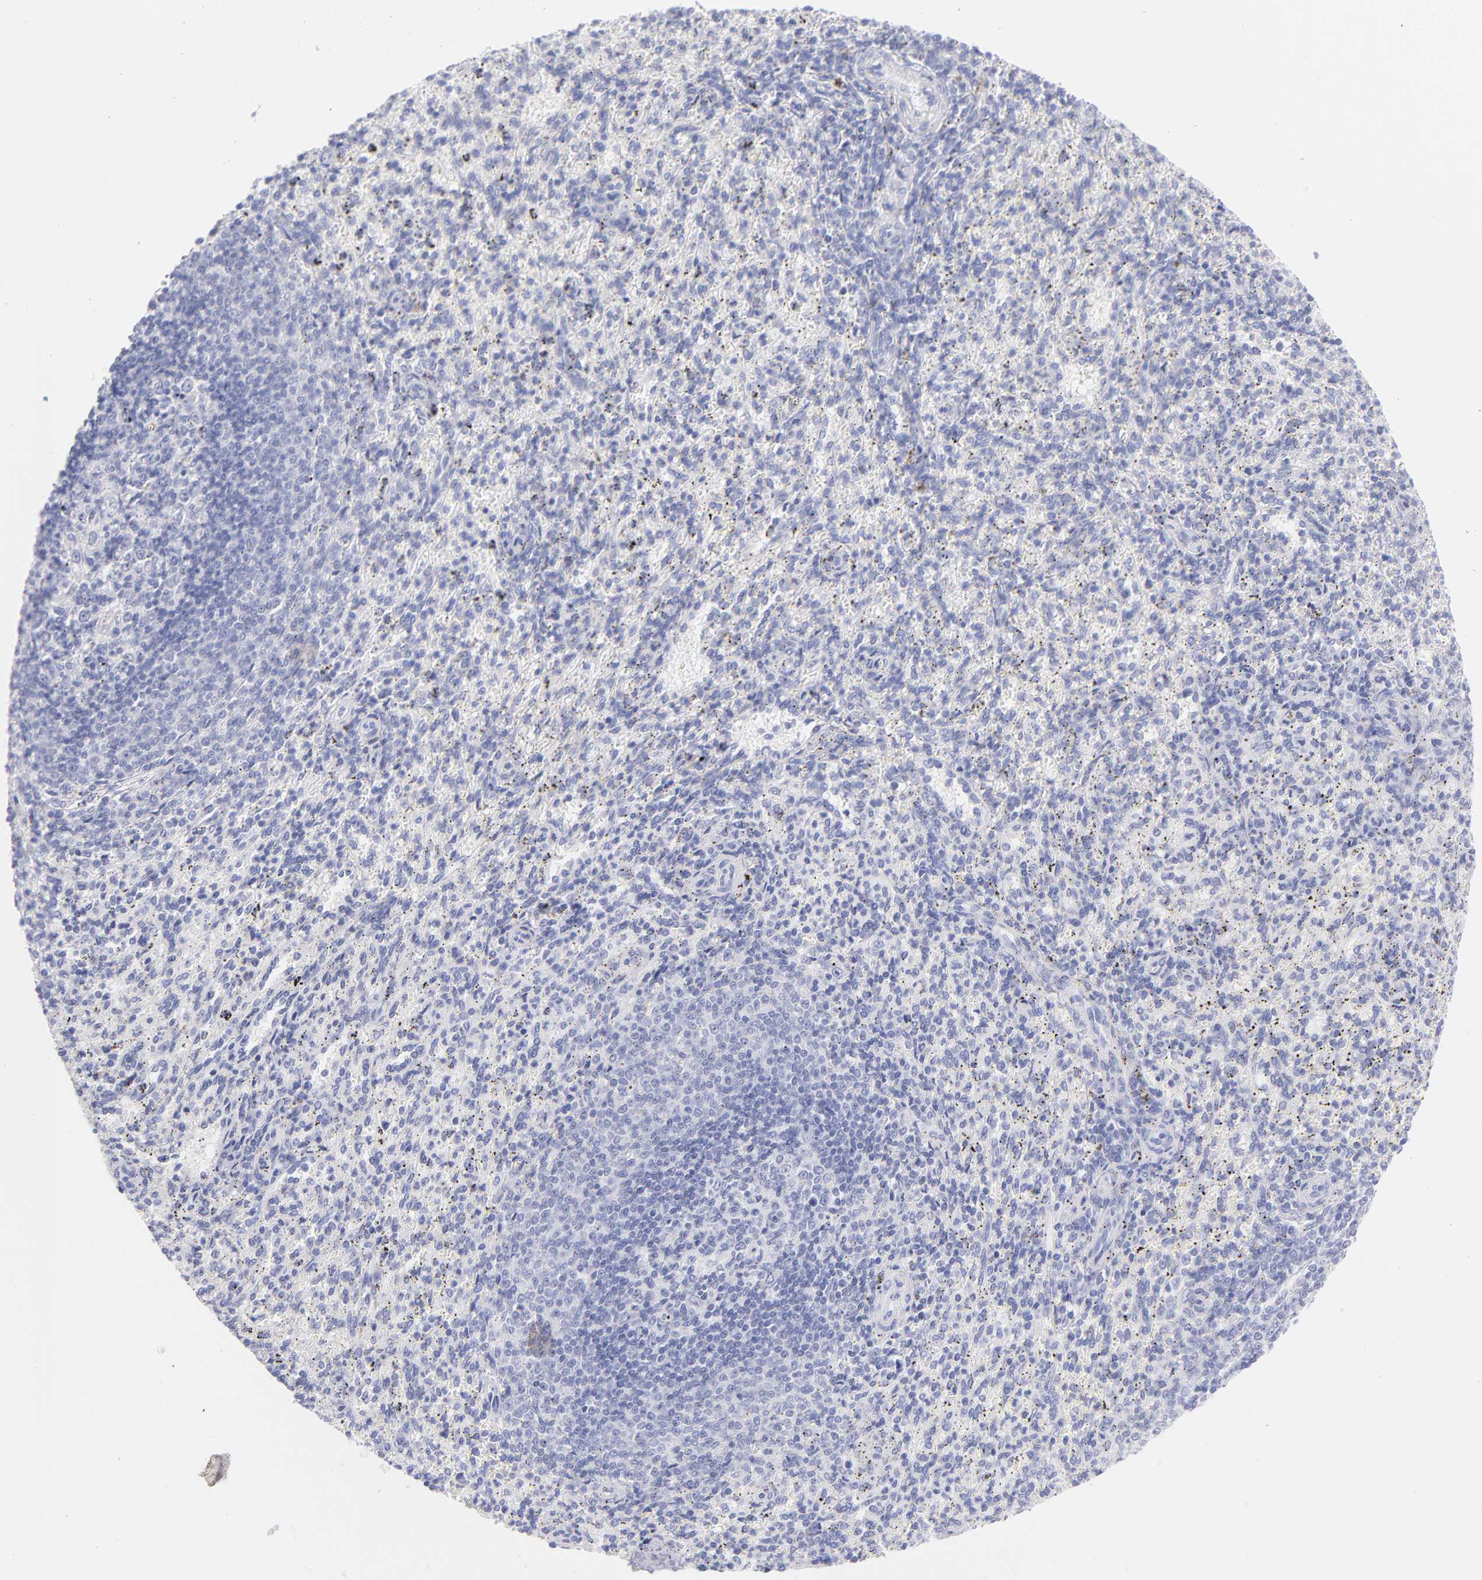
{"staining": {"intensity": "negative", "quantity": "none", "location": "none"}, "tissue": "spleen", "cell_type": "Cells in red pulp", "image_type": "normal", "snomed": [{"axis": "morphology", "description": "Normal tissue, NOS"}, {"axis": "topography", "description": "Spleen"}], "caption": "Immunohistochemical staining of normal spleen reveals no significant staining in cells in red pulp.", "gene": "SCGN", "patient": {"sex": "female", "age": 10}}